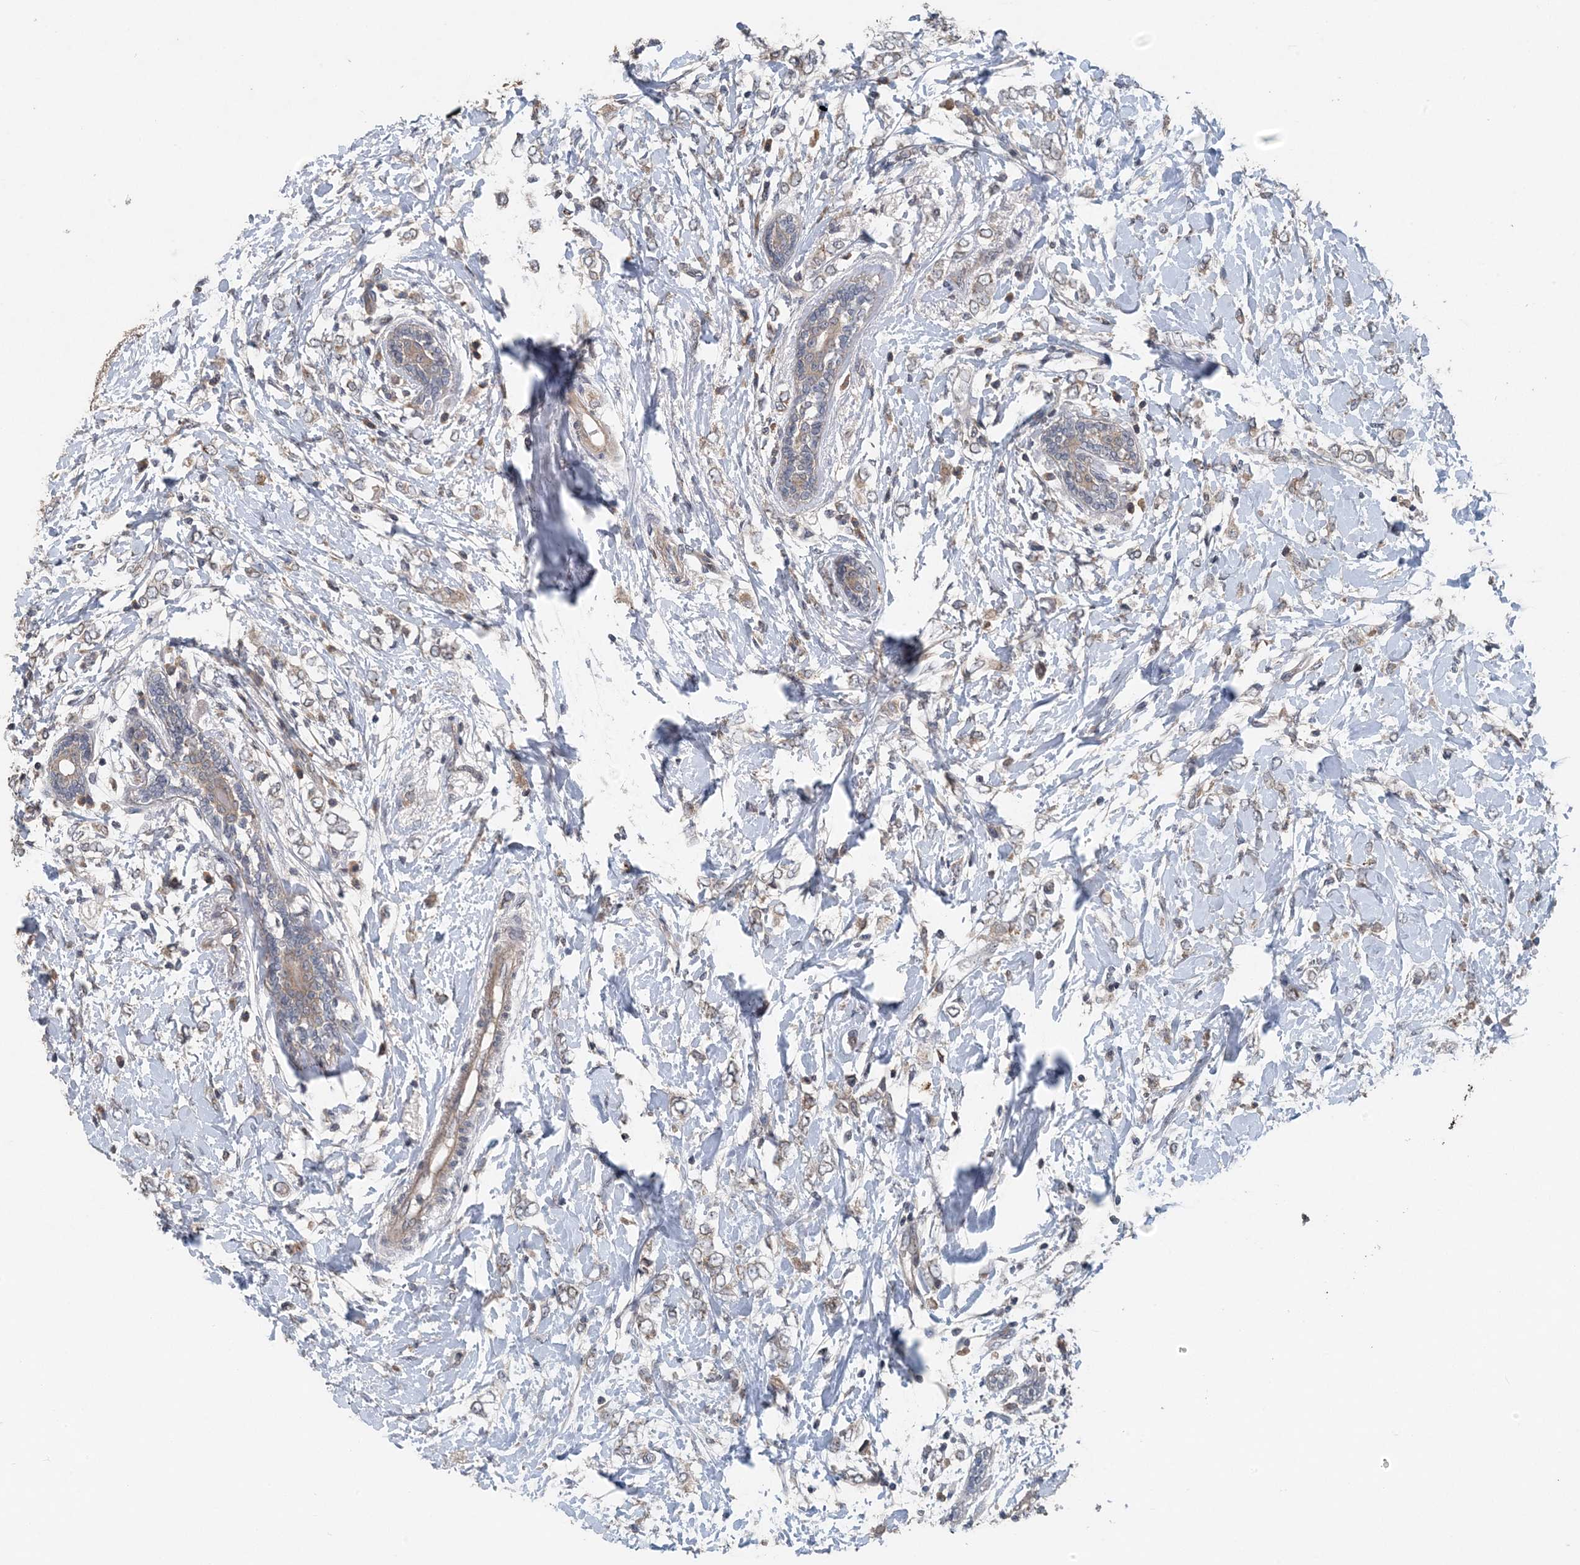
{"staining": {"intensity": "negative", "quantity": "none", "location": "none"}, "tissue": "breast cancer", "cell_type": "Tumor cells", "image_type": "cancer", "snomed": [{"axis": "morphology", "description": "Normal tissue, NOS"}, {"axis": "morphology", "description": "Lobular carcinoma"}, {"axis": "topography", "description": "Breast"}], "caption": "The photomicrograph shows no staining of tumor cells in breast lobular carcinoma.", "gene": "MYO9B", "patient": {"sex": "female", "age": 47}}